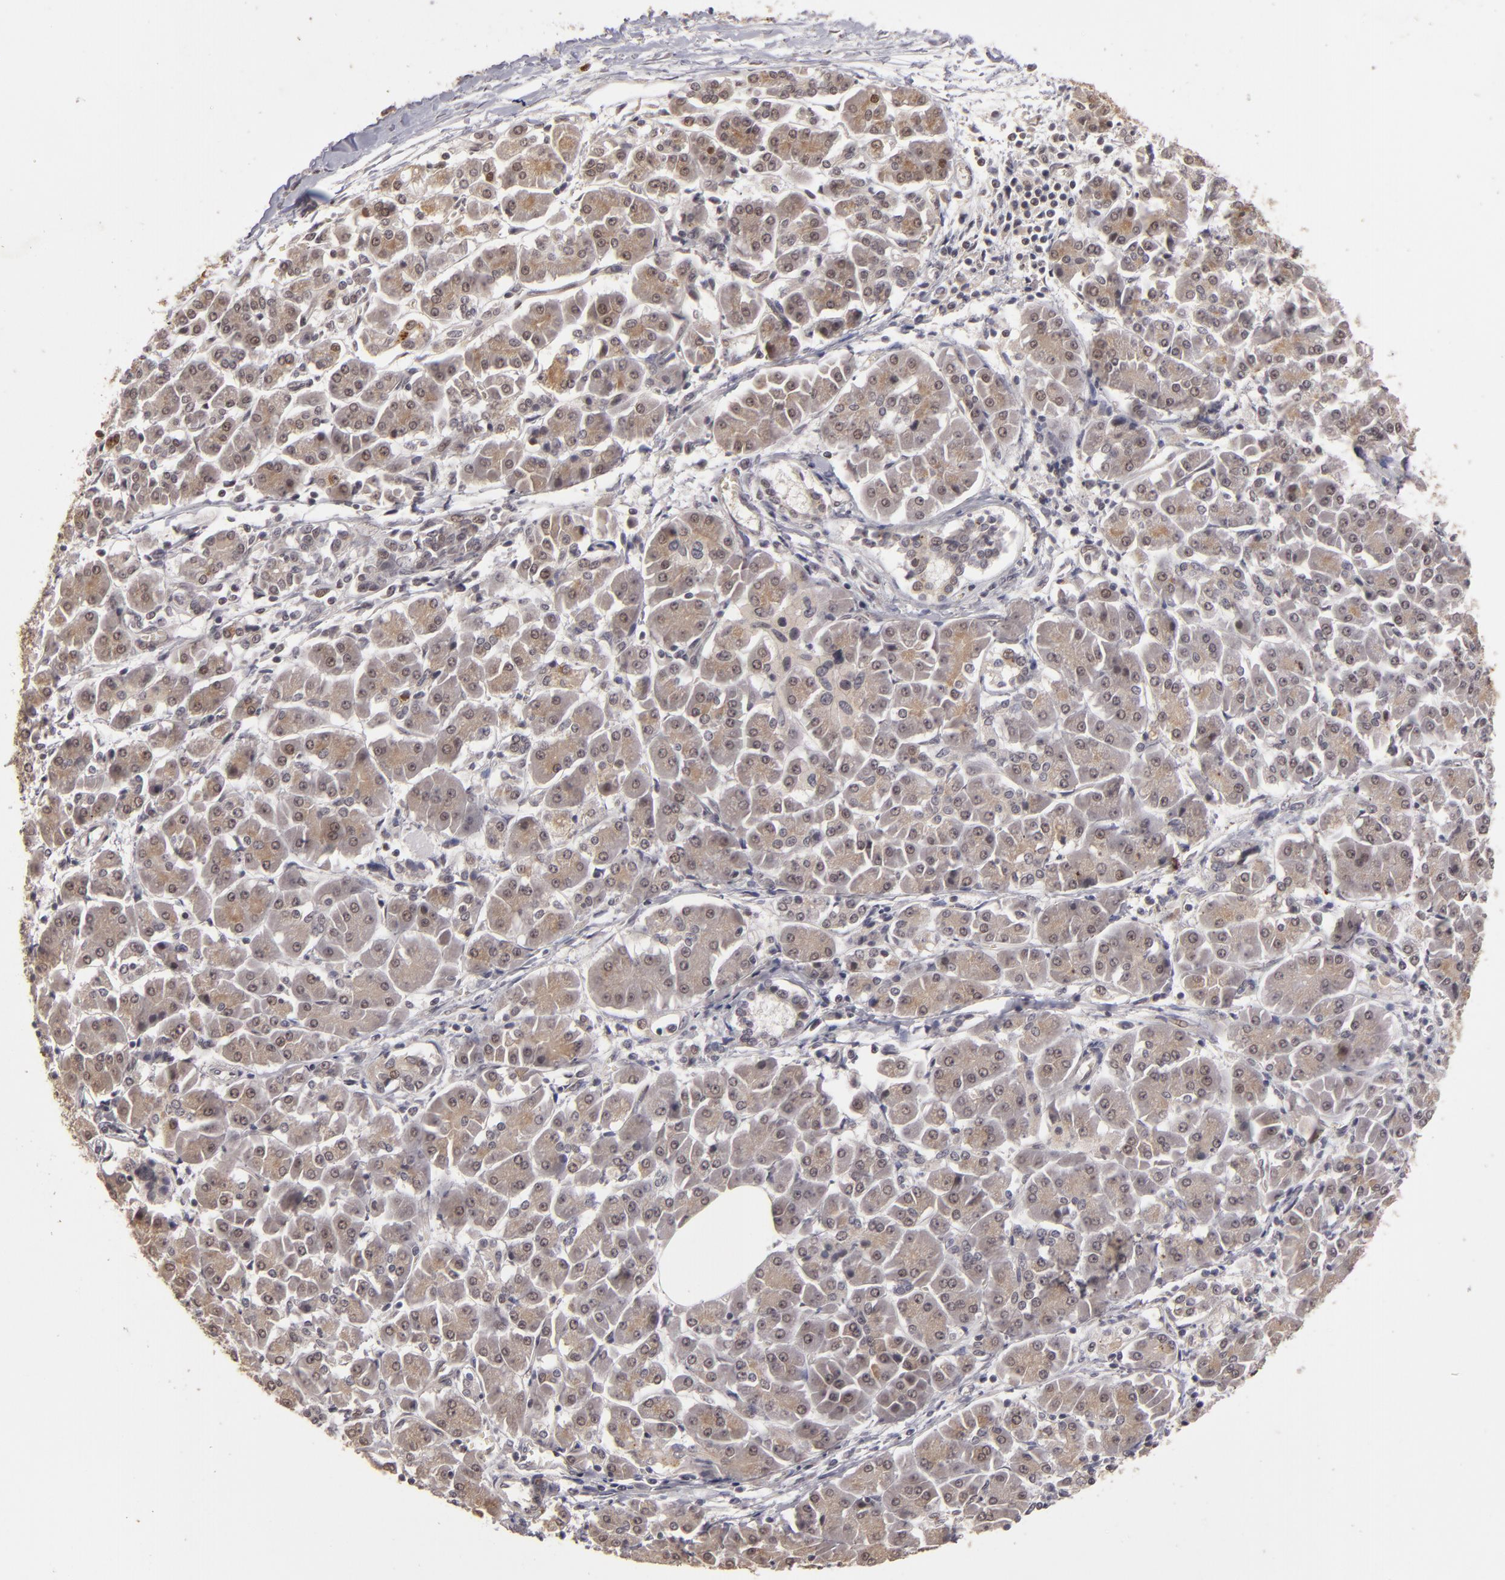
{"staining": {"intensity": "weak", "quantity": "25%-75%", "location": "cytoplasmic/membranous"}, "tissue": "pancreatic cancer", "cell_type": "Tumor cells", "image_type": "cancer", "snomed": [{"axis": "morphology", "description": "Adenocarcinoma, NOS"}, {"axis": "topography", "description": "Pancreas"}], "caption": "Pancreatic cancer was stained to show a protein in brown. There is low levels of weak cytoplasmic/membranous positivity in approximately 25%-75% of tumor cells.", "gene": "DFFA", "patient": {"sex": "female", "age": 57}}